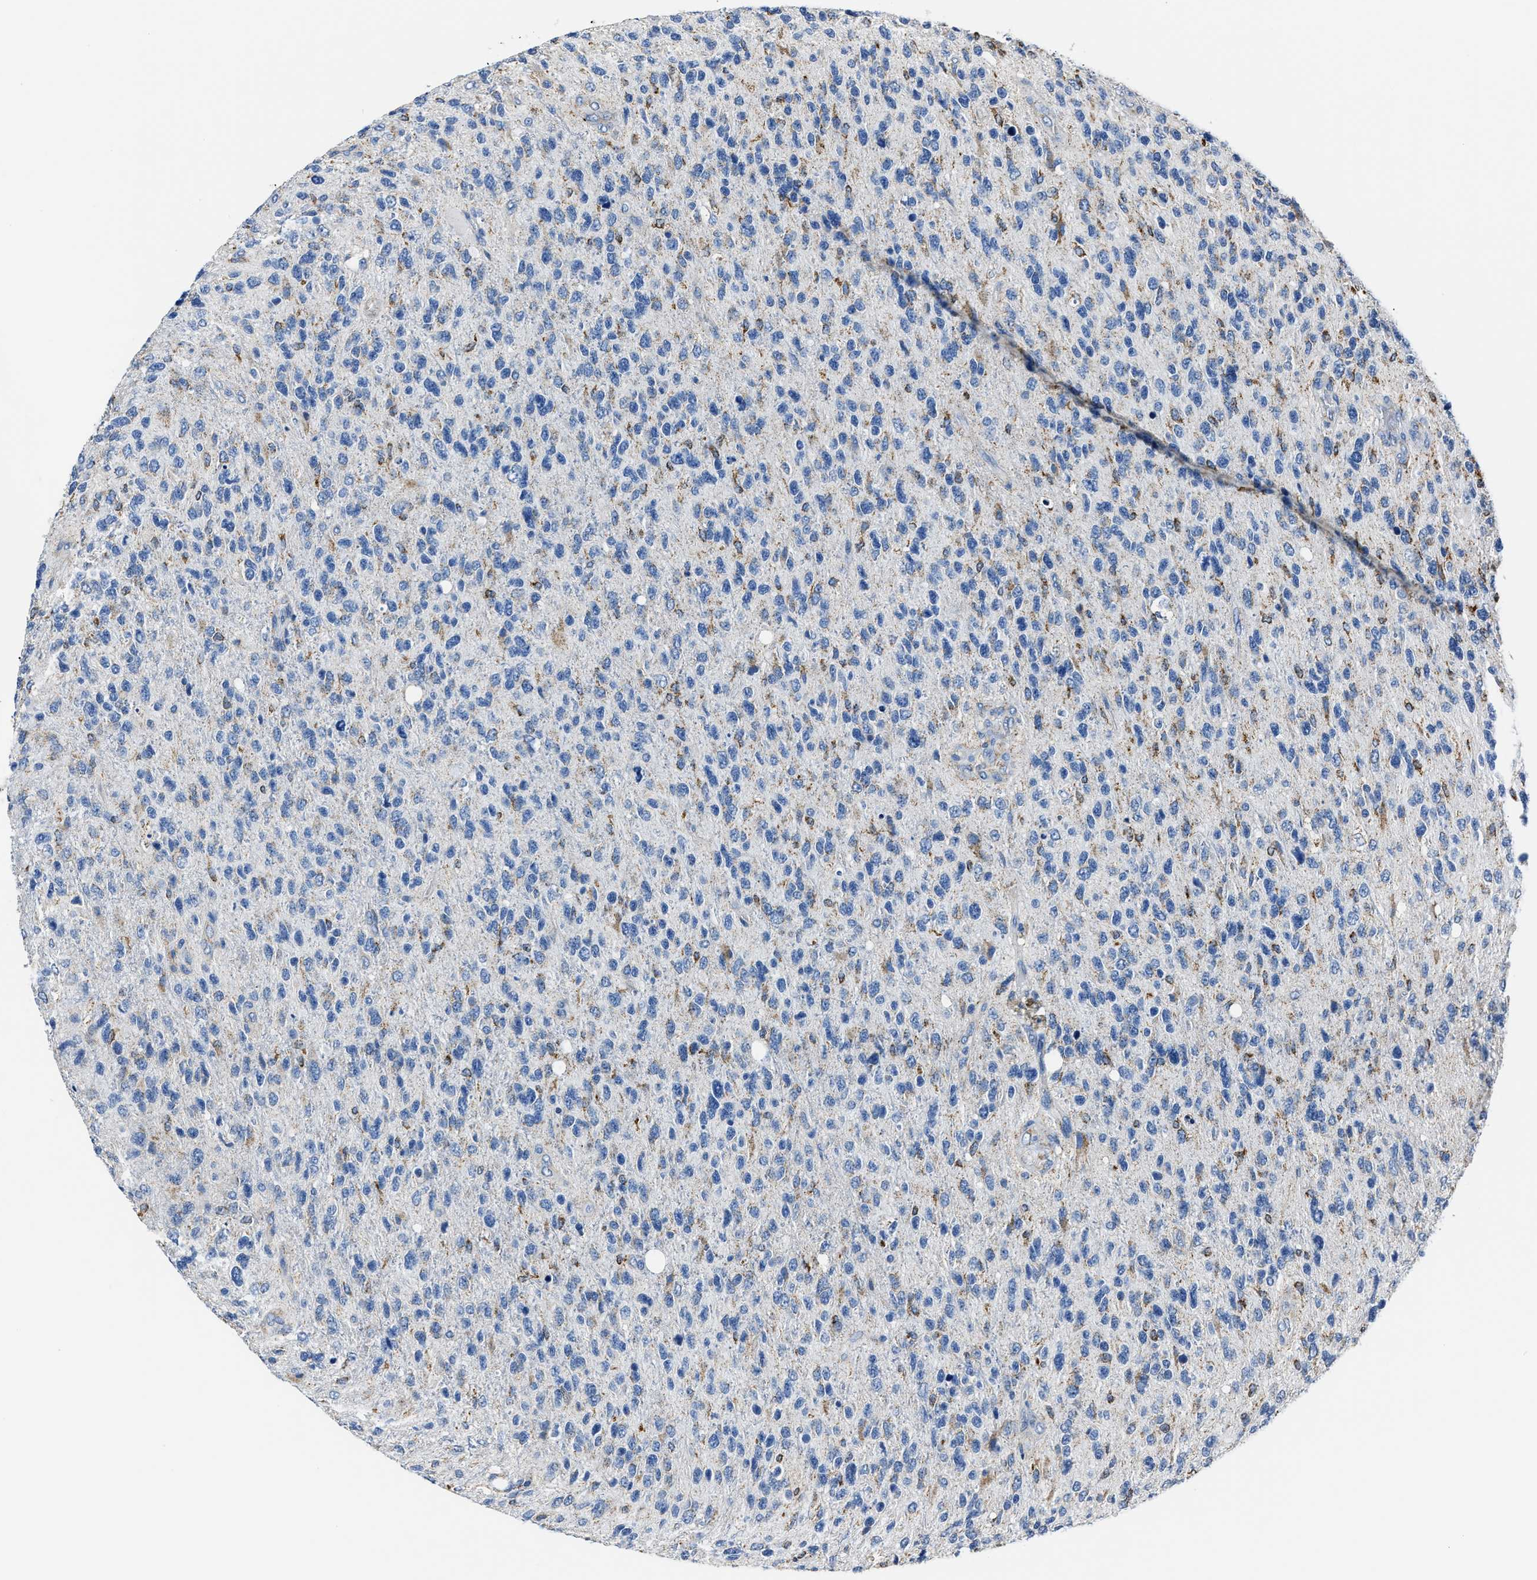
{"staining": {"intensity": "strong", "quantity": "<25%", "location": "cytoplasmic/membranous"}, "tissue": "glioma", "cell_type": "Tumor cells", "image_type": "cancer", "snomed": [{"axis": "morphology", "description": "Glioma, malignant, High grade"}, {"axis": "topography", "description": "Brain"}], "caption": "There is medium levels of strong cytoplasmic/membranous expression in tumor cells of malignant glioma (high-grade), as demonstrated by immunohistochemical staining (brown color).", "gene": "AMACR", "patient": {"sex": "female", "age": 58}}